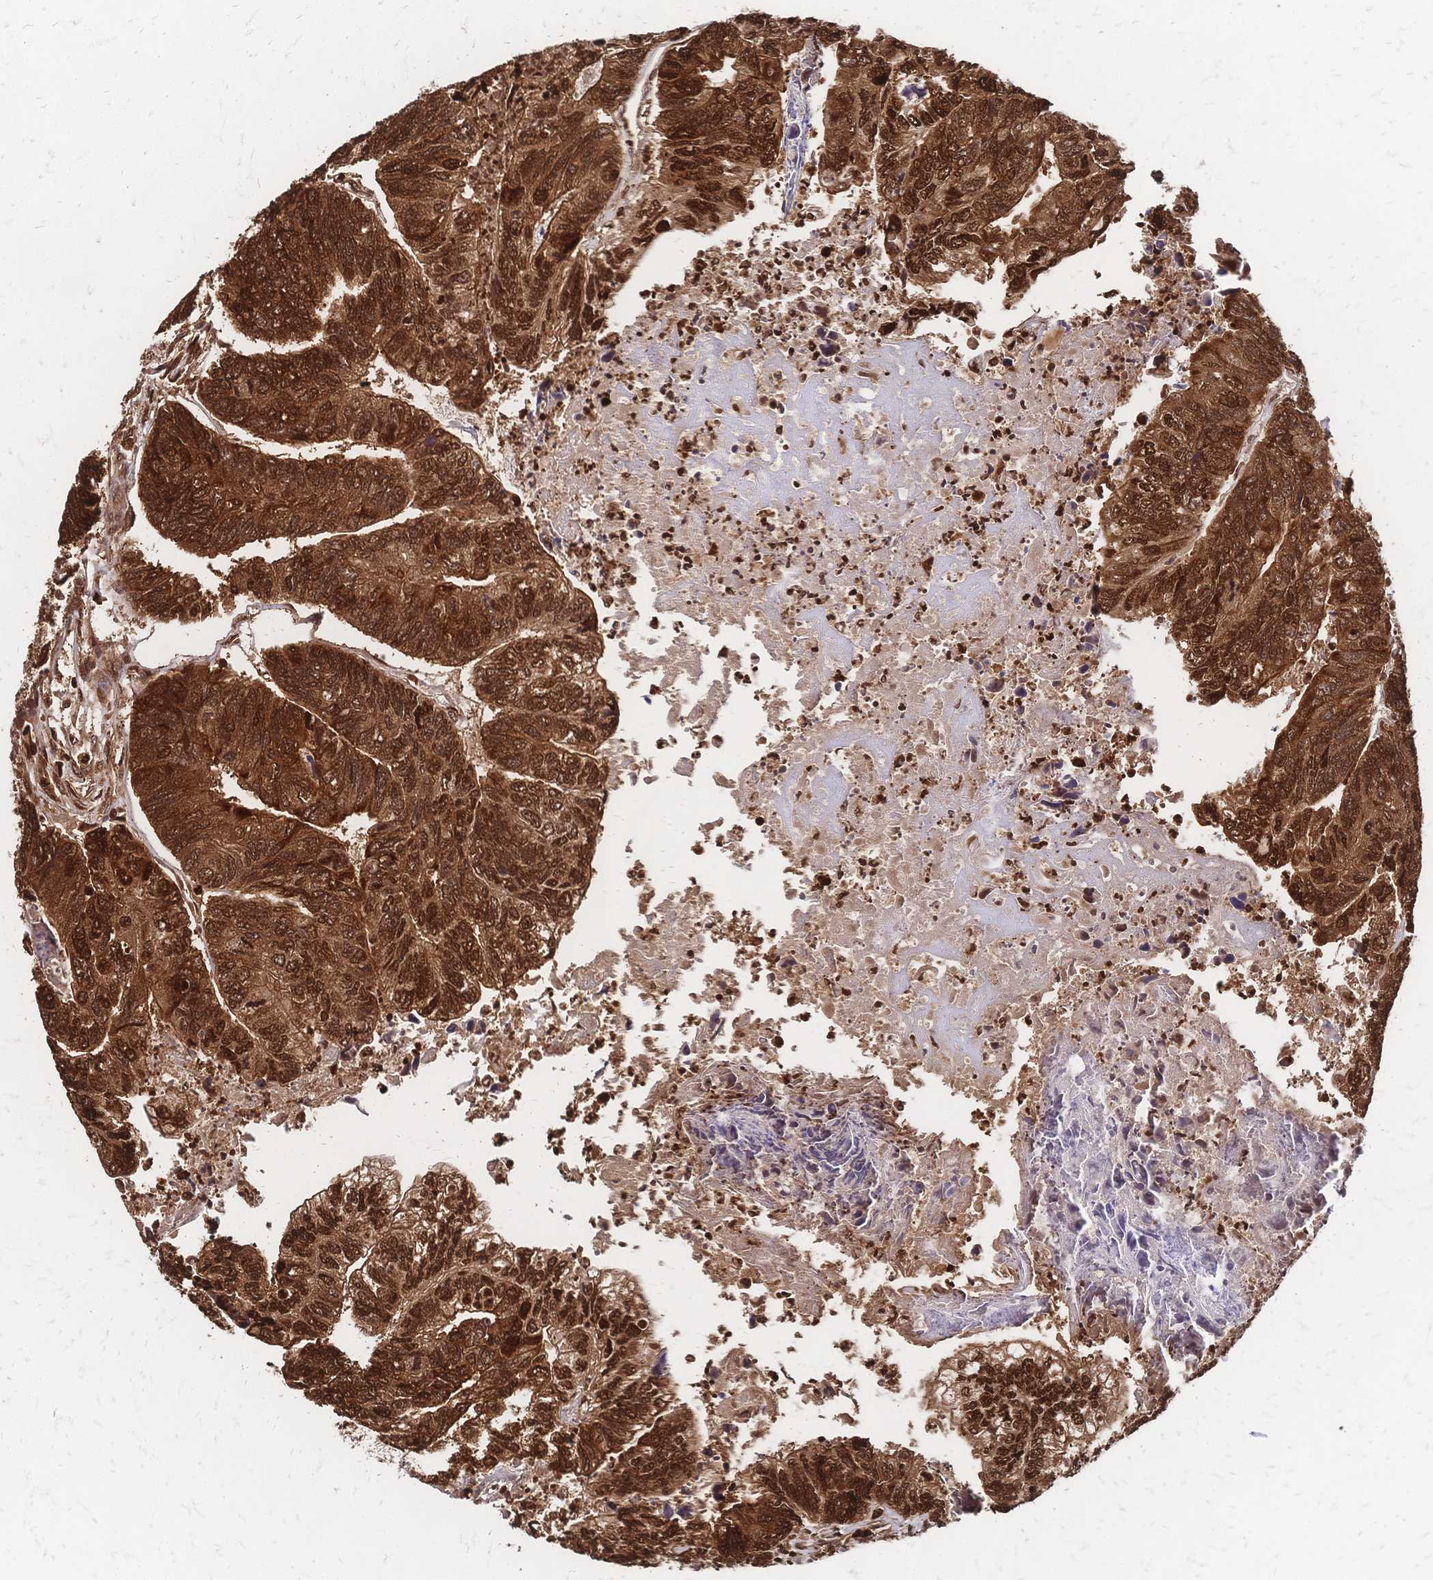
{"staining": {"intensity": "strong", "quantity": ">75%", "location": "cytoplasmic/membranous,nuclear"}, "tissue": "colorectal cancer", "cell_type": "Tumor cells", "image_type": "cancer", "snomed": [{"axis": "morphology", "description": "Adenocarcinoma, NOS"}, {"axis": "topography", "description": "Colon"}], "caption": "Approximately >75% of tumor cells in human colorectal cancer (adenocarcinoma) demonstrate strong cytoplasmic/membranous and nuclear protein positivity as visualized by brown immunohistochemical staining.", "gene": "HDGF", "patient": {"sex": "female", "age": 67}}